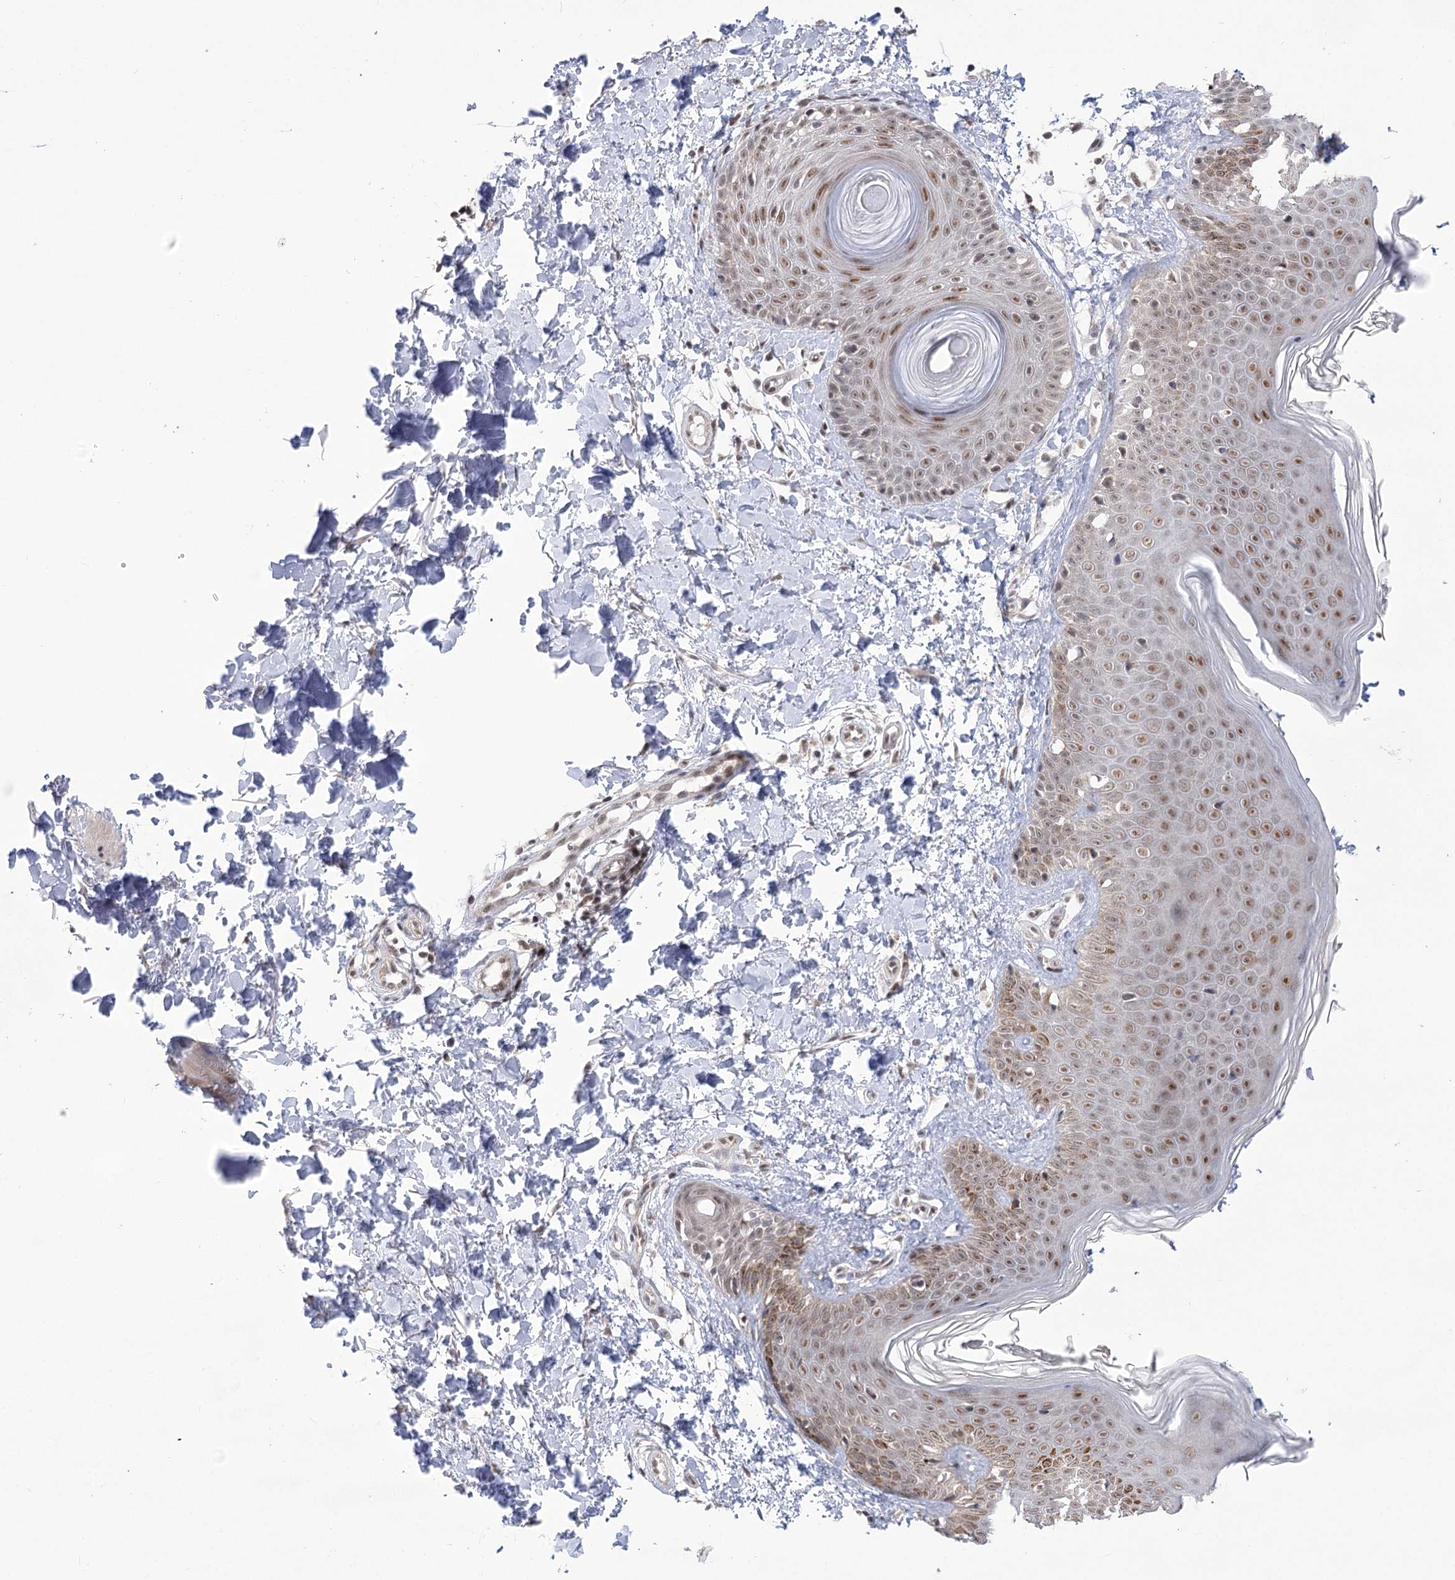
{"staining": {"intensity": "weak", "quantity": ">75%", "location": "cytoplasmic/membranous,nuclear"}, "tissue": "skin", "cell_type": "Fibroblasts", "image_type": "normal", "snomed": [{"axis": "morphology", "description": "Normal tissue, NOS"}, {"axis": "topography", "description": "Skin"}], "caption": "Protein staining demonstrates weak cytoplasmic/membranous,nuclear positivity in about >75% of fibroblasts in normal skin. The staining was performed using DAB to visualize the protein expression in brown, while the nuclei were stained in blue with hematoxylin (Magnification: 20x).", "gene": "ZMAT2", "patient": {"sex": "male", "age": 37}}